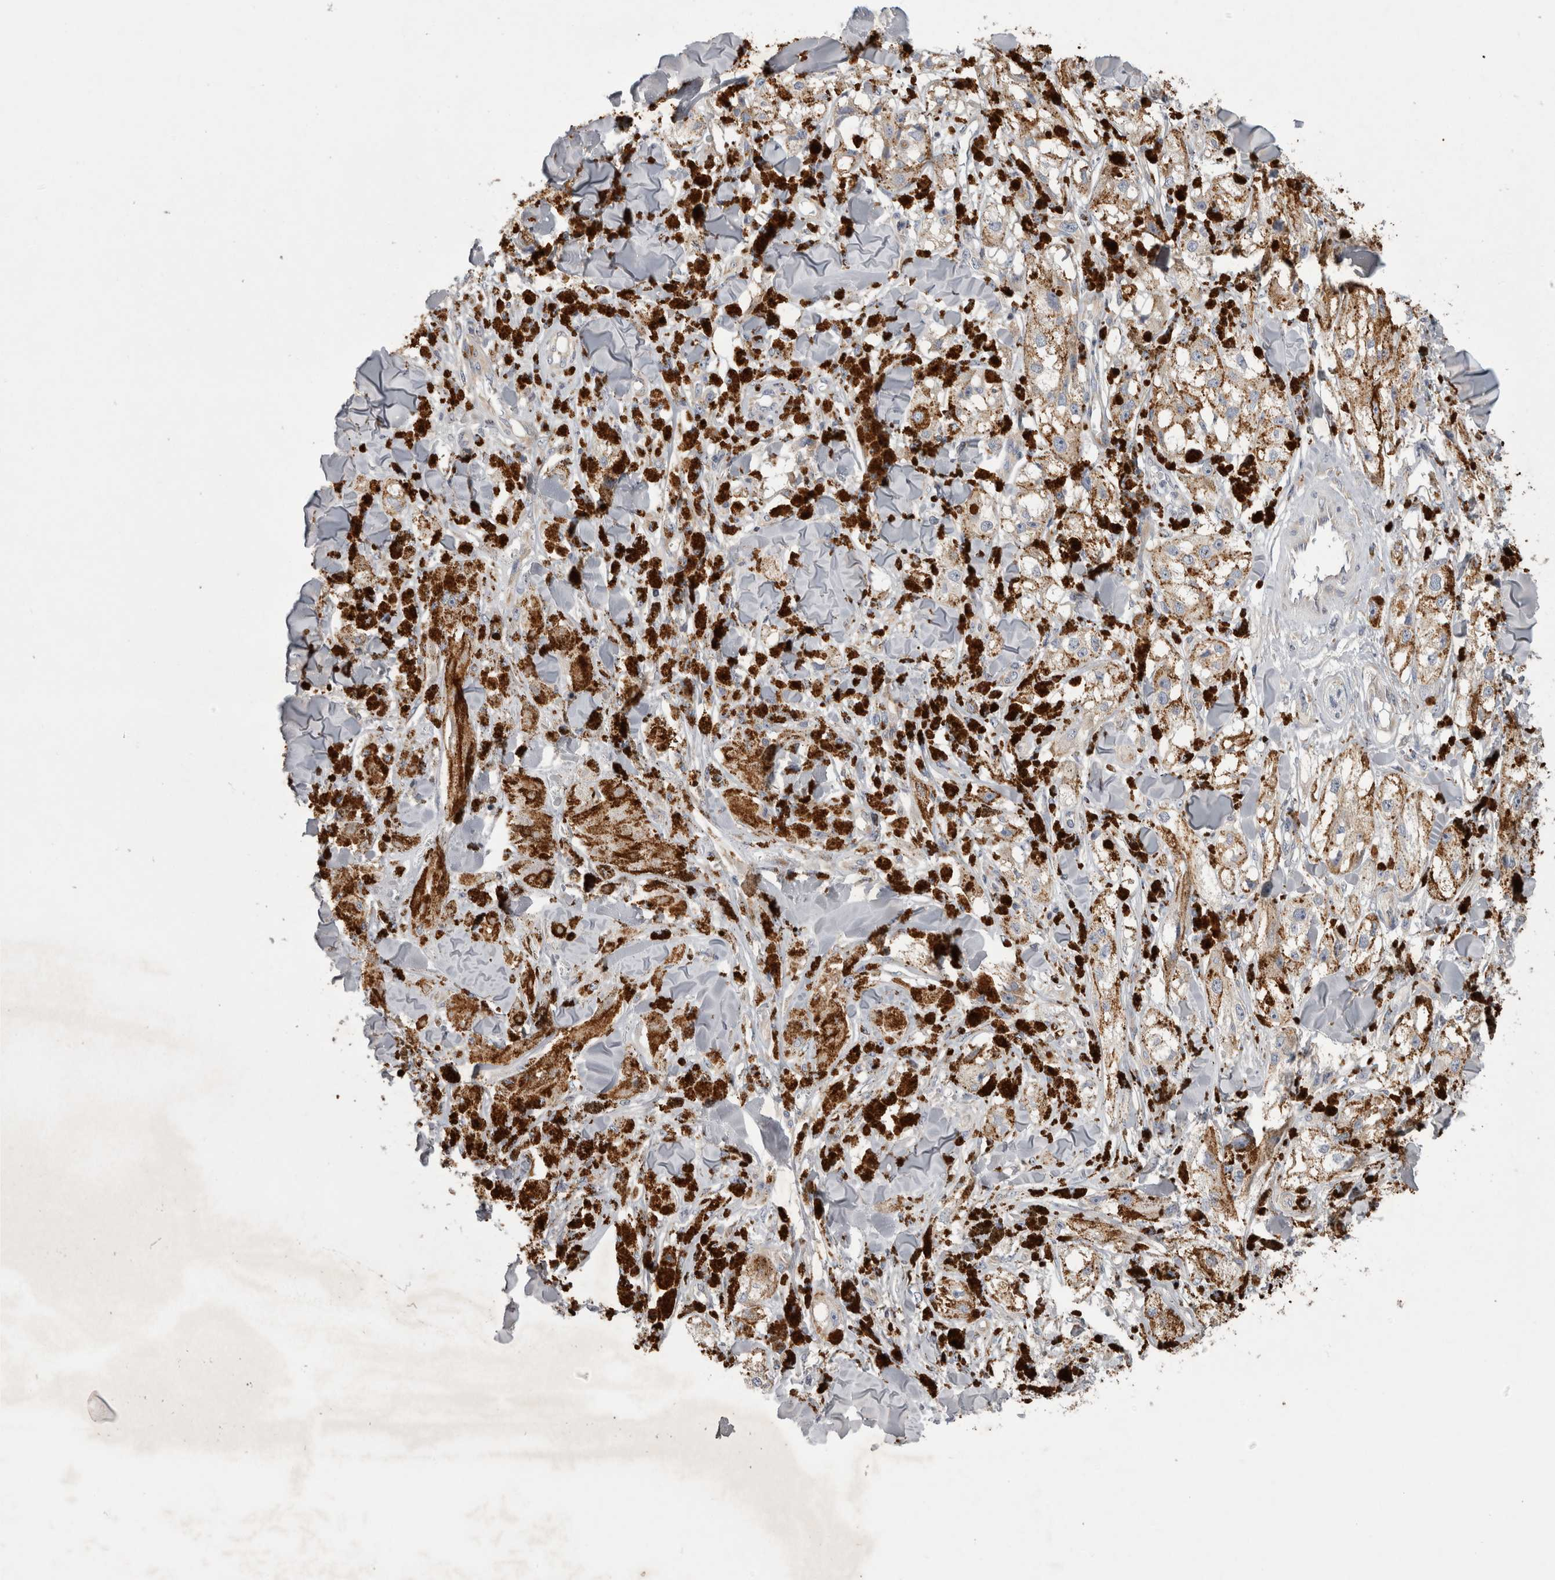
{"staining": {"intensity": "moderate", "quantity": ">75%", "location": "cytoplasmic/membranous"}, "tissue": "melanoma", "cell_type": "Tumor cells", "image_type": "cancer", "snomed": [{"axis": "morphology", "description": "Malignant melanoma, NOS"}, {"axis": "topography", "description": "Skin"}], "caption": "Human malignant melanoma stained with a brown dye displays moderate cytoplasmic/membranous positive staining in approximately >75% of tumor cells.", "gene": "PRRC2C", "patient": {"sex": "male", "age": 88}}